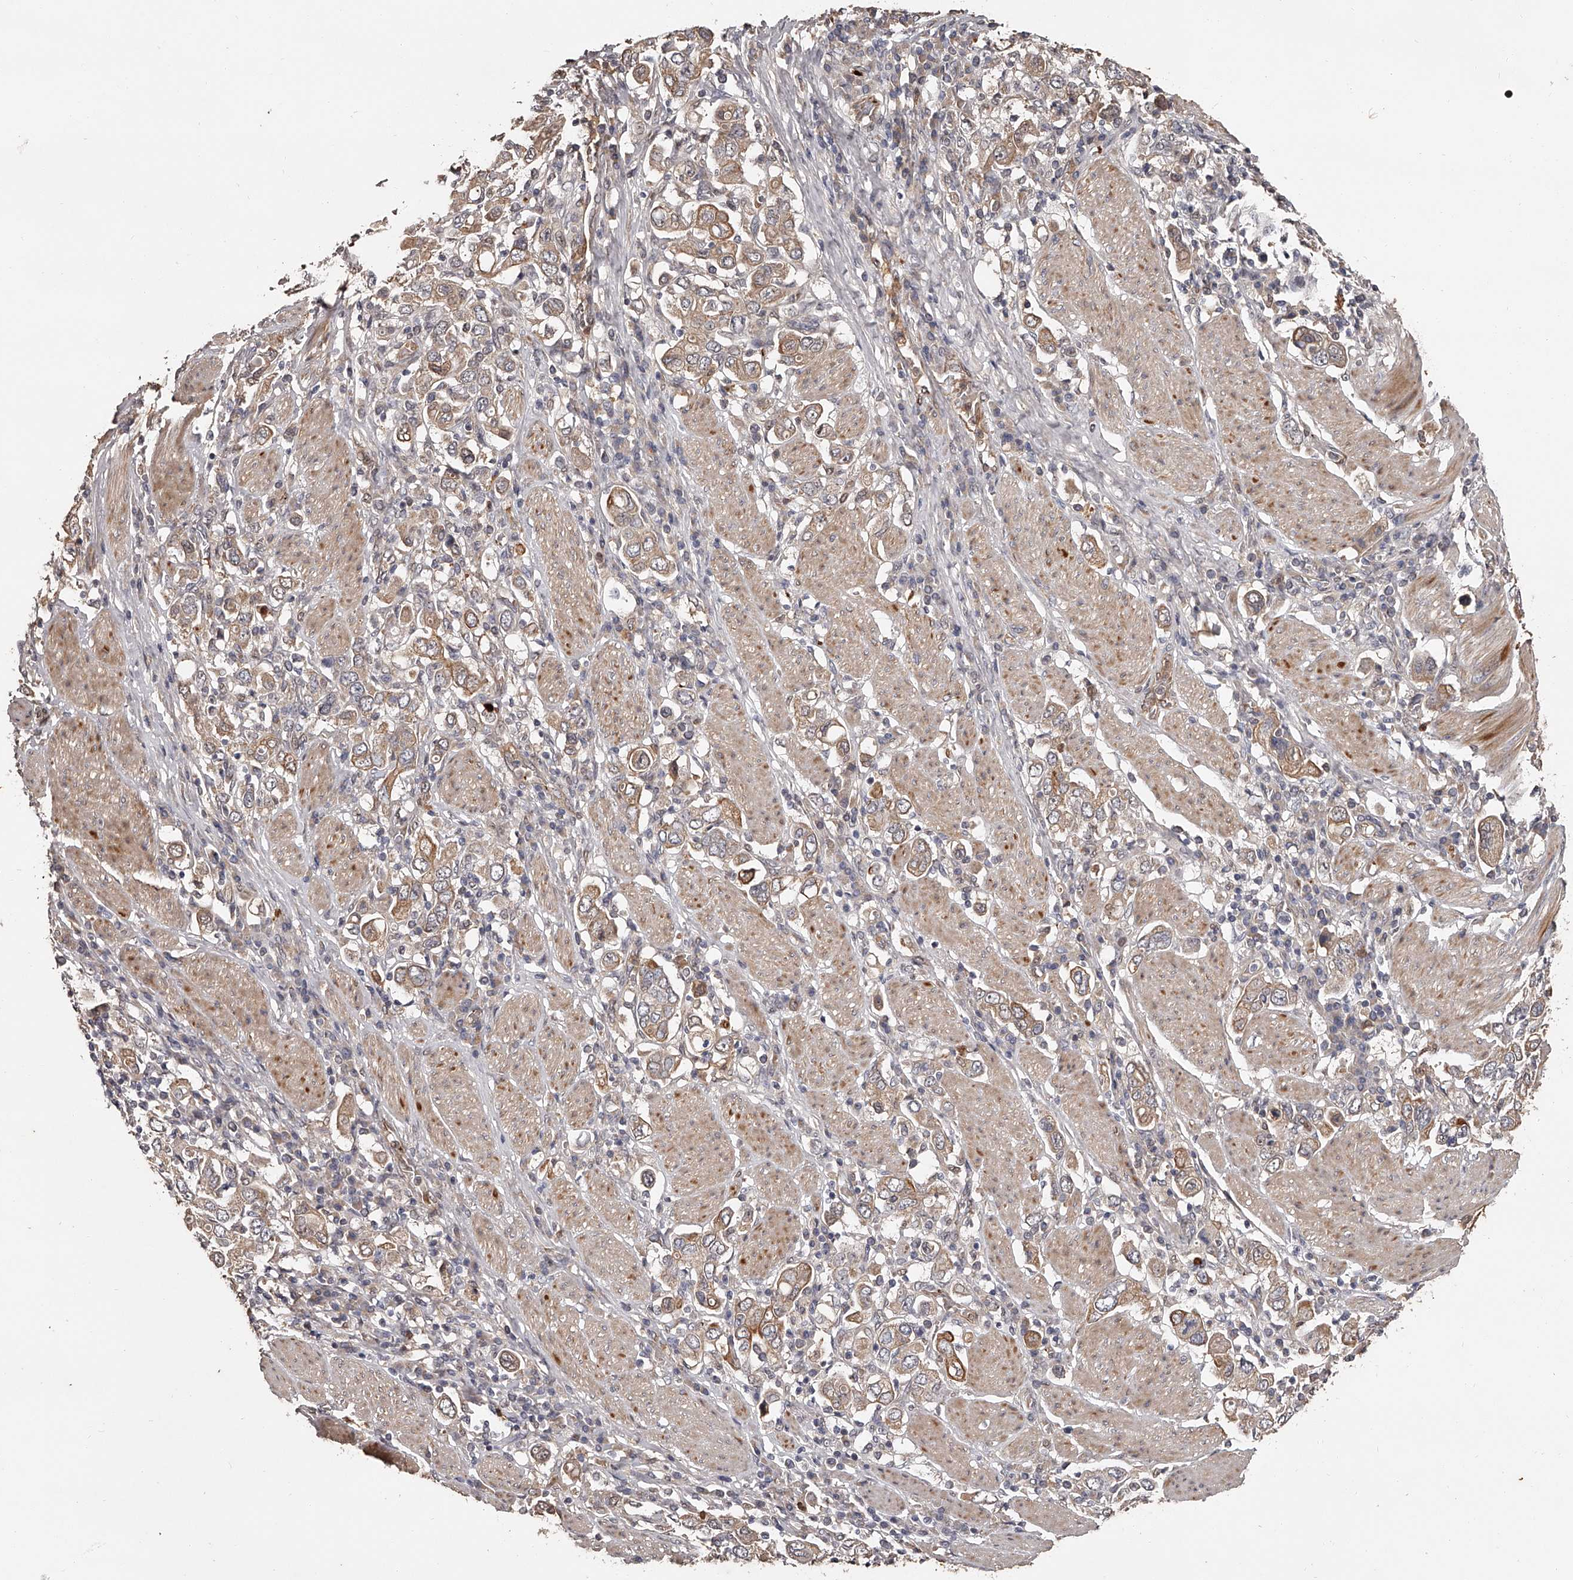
{"staining": {"intensity": "moderate", "quantity": "25%-75%", "location": "cytoplasmic/membranous"}, "tissue": "stomach cancer", "cell_type": "Tumor cells", "image_type": "cancer", "snomed": [{"axis": "morphology", "description": "Adenocarcinoma, NOS"}, {"axis": "topography", "description": "Stomach, upper"}], "caption": "The micrograph exhibits staining of stomach adenocarcinoma, revealing moderate cytoplasmic/membranous protein staining (brown color) within tumor cells. (brown staining indicates protein expression, while blue staining denotes nuclei).", "gene": "URGCP", "patient": {"sex": "male", "age": 62}}